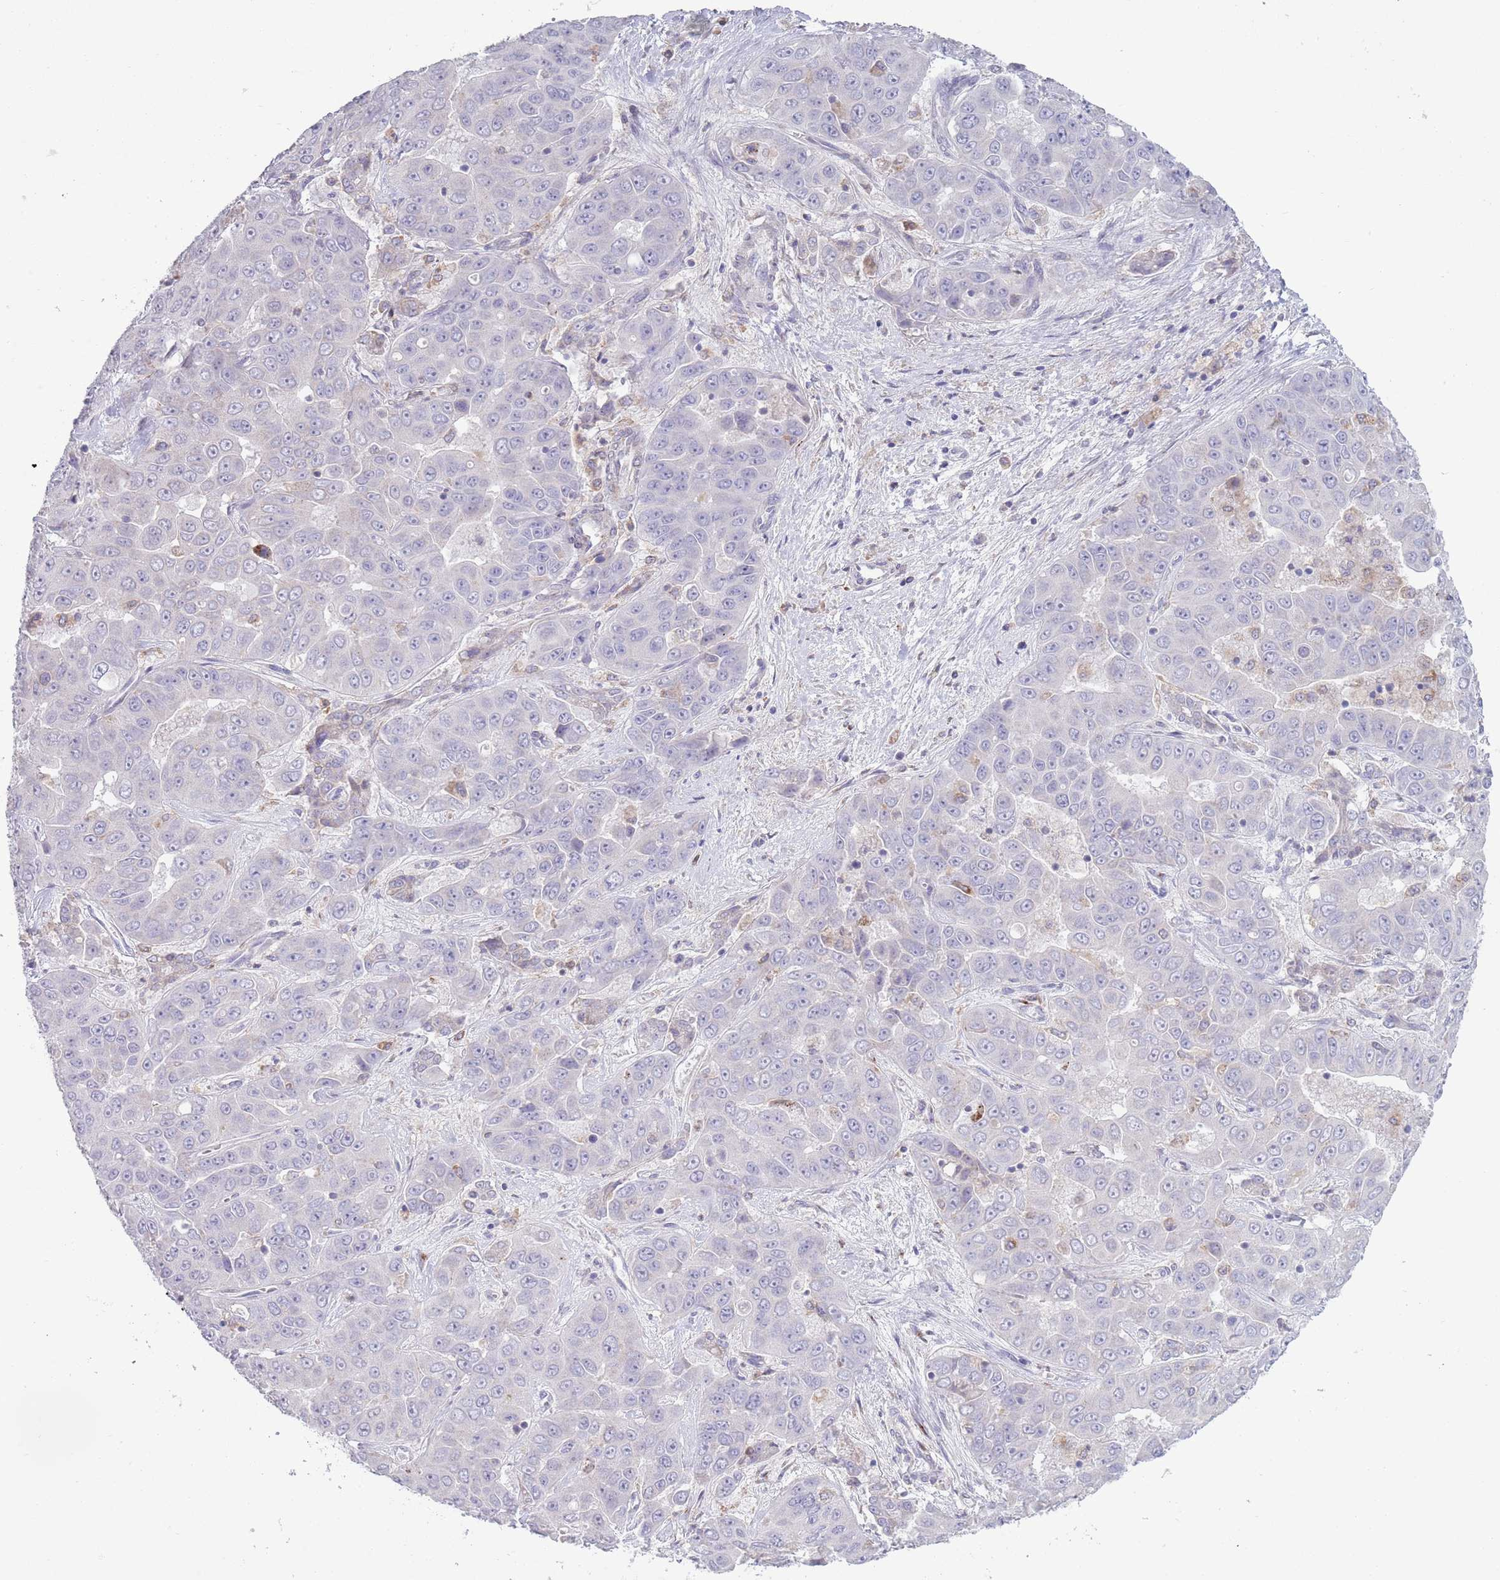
{"staining": {"intensity": "negative", "quantity": "none", "location": "none"}, "tissue": "liver cancer", "cell_type": "Tumor cells", "image_type": "cancer", "snomed": [{"axis": "morphology", "description": "Cholangiocarcinoma"}, {"axis": "topography", "description": "Liver"}], "caption": "Immunohistochemistry of human liver cancer (cholangiocarcinoma) displays no positivity in tumor cells.", "gene": "ACSBG1", "patient": {"sex": "female", "age": 52}}